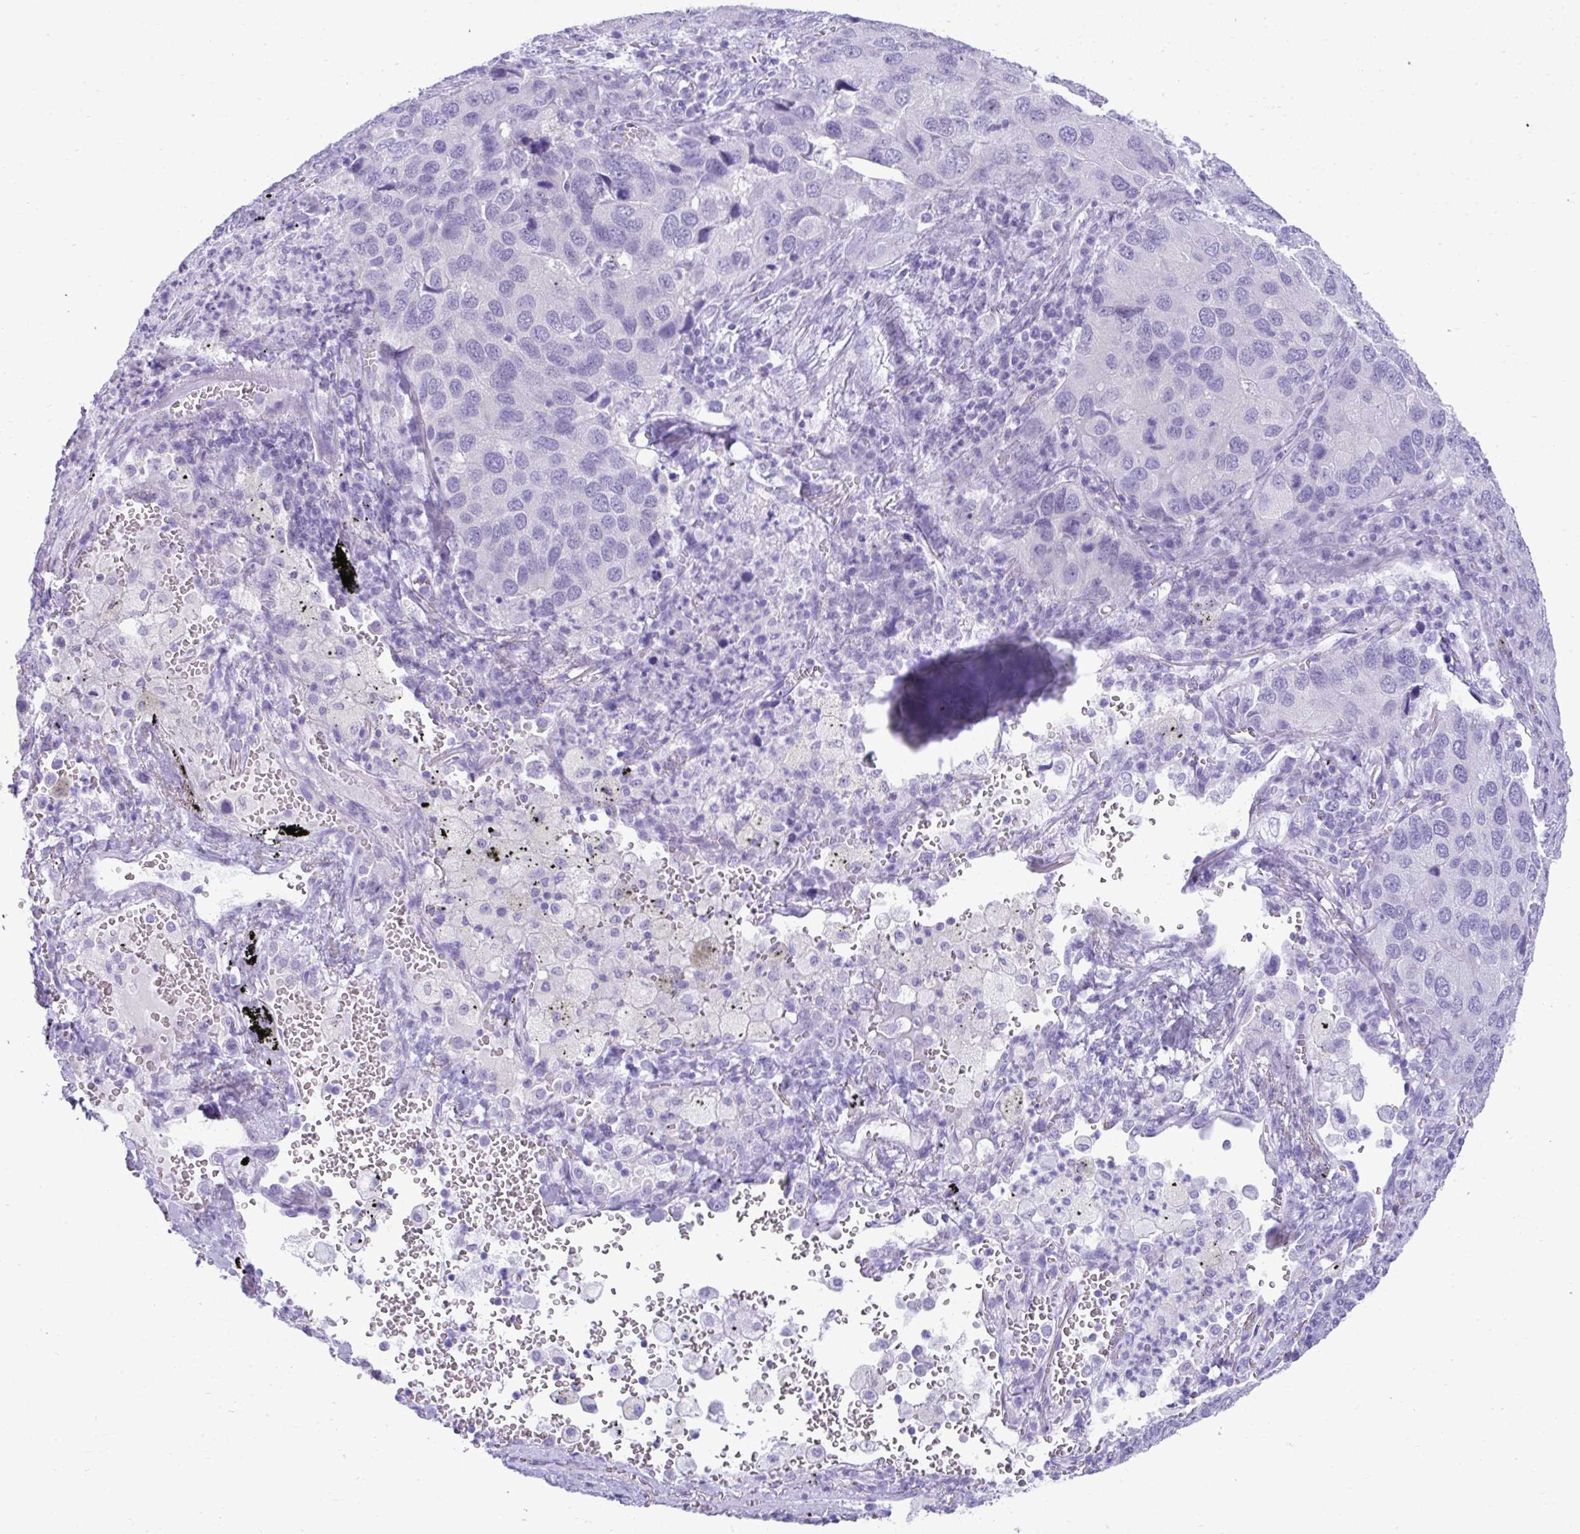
{"staining": {"intensity": "negative", "quantity": "none", "location": "none"}, "tissue": "lung cancer", "cell_type": "Tumor cells", "image_type": "cancer", "snomed": [{"axis": "morphology", "description": "Aneuploidy"}, {"axis": "morphology", "description": "Adenocarcinoma, NOS"}, {"axis": "topography", "description": "Lymph node"}, {"axis": "topography", "description": "Lung"}], "caption": "Tumor cells show no significant protein positivity in lung cancer (adenocarcinoma).", "gene": "PSCA", "patient": {"sex": "female", "age": 74}}